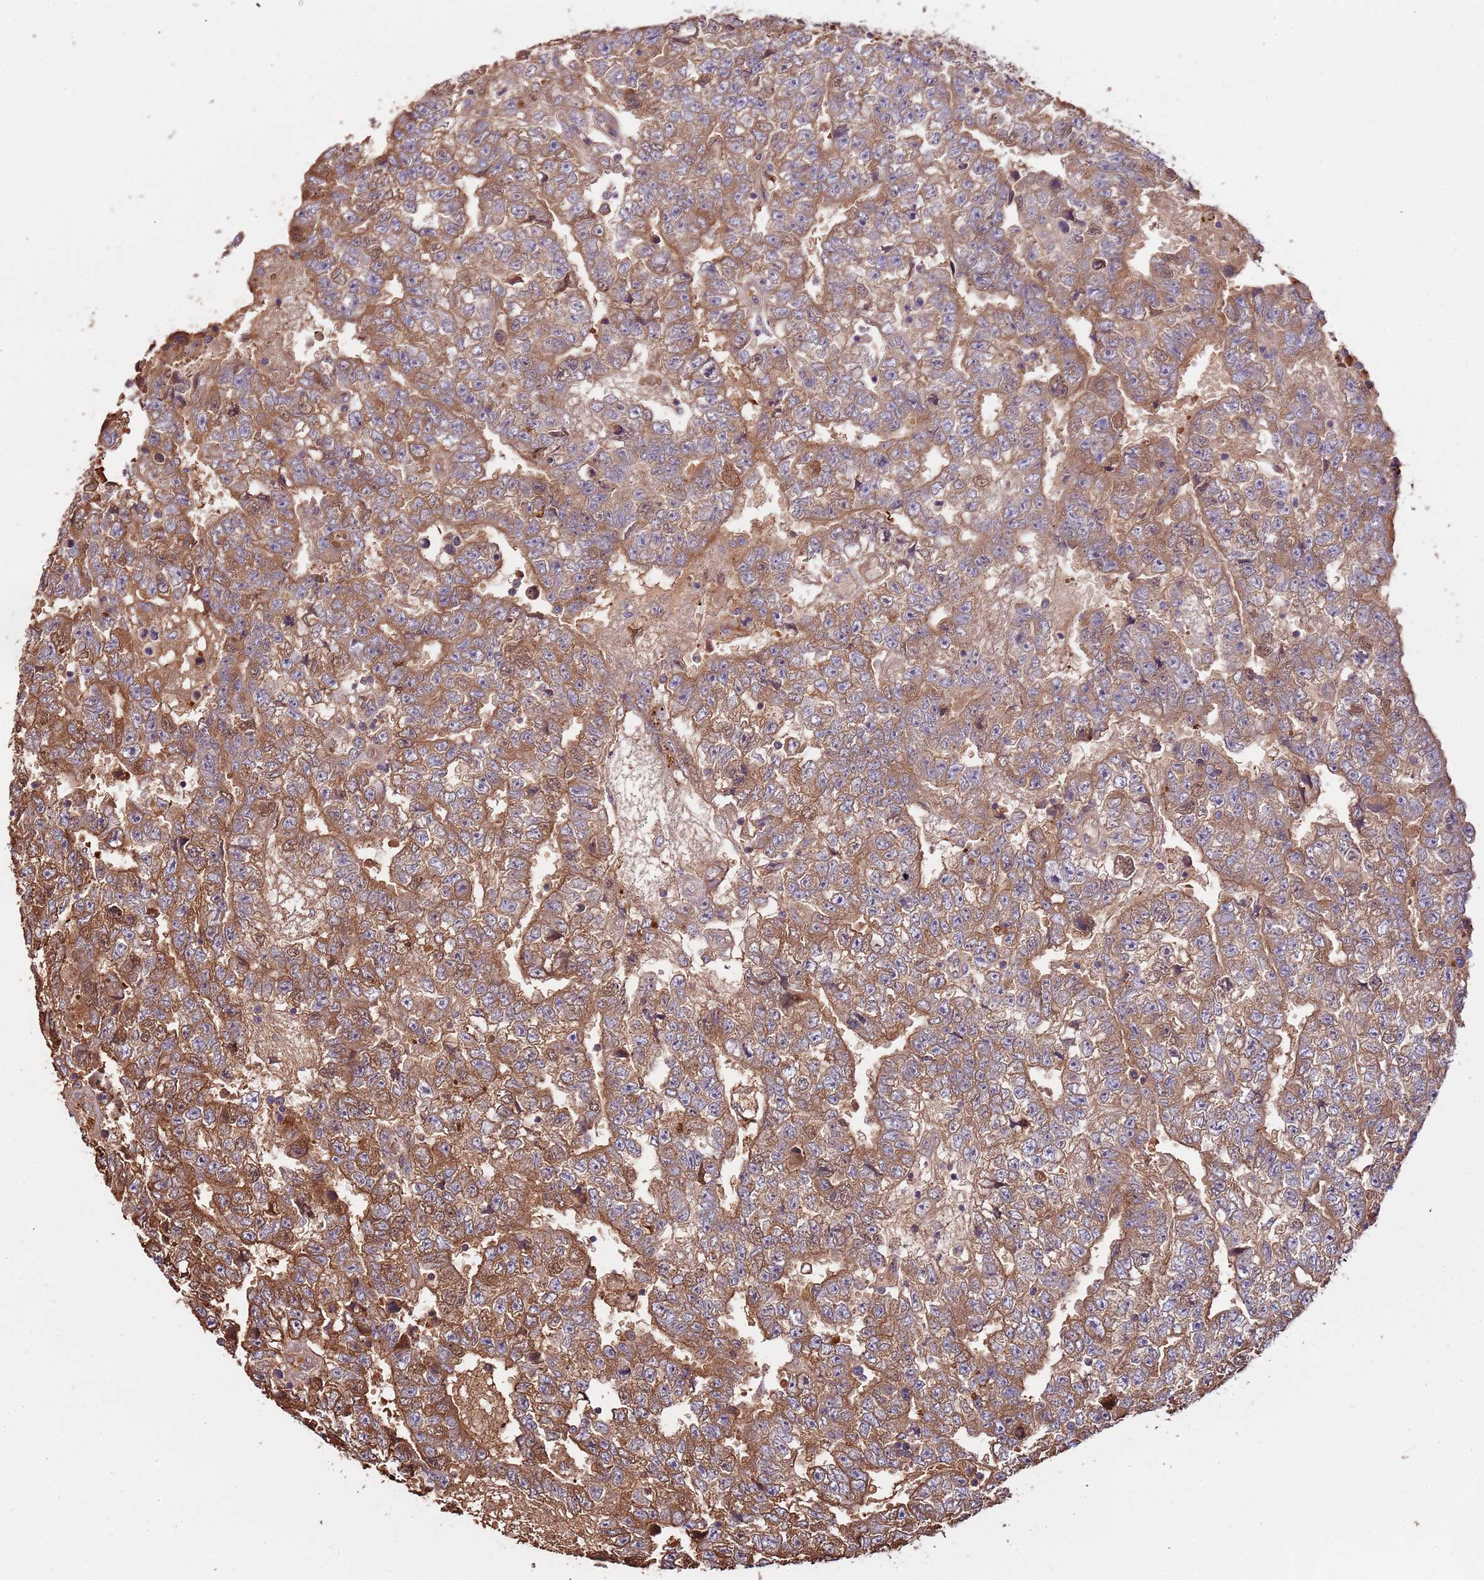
{"staining": {"intensity": "moderate", "quantity": ">75%", "location": "cytoplasmic/membranous"}, "tissue": "testis cancer", "cell_type": "Tumor cells", "image_type": "cancer", "snomed": [{"axis": "morphology", "description": "Carcinoma, Embryonal, NOS"}, {"axis": "topography", "description": "Testis"}], "caption": "Immunohistochemical staining of testis cancer (embryonal carcinoma) exhibits moderate cytoplasmic/membranous protein positivity in approximately >75% of tumor cells.", "gene": "DENR", "patient": {"sex": "male", "age": 25}}